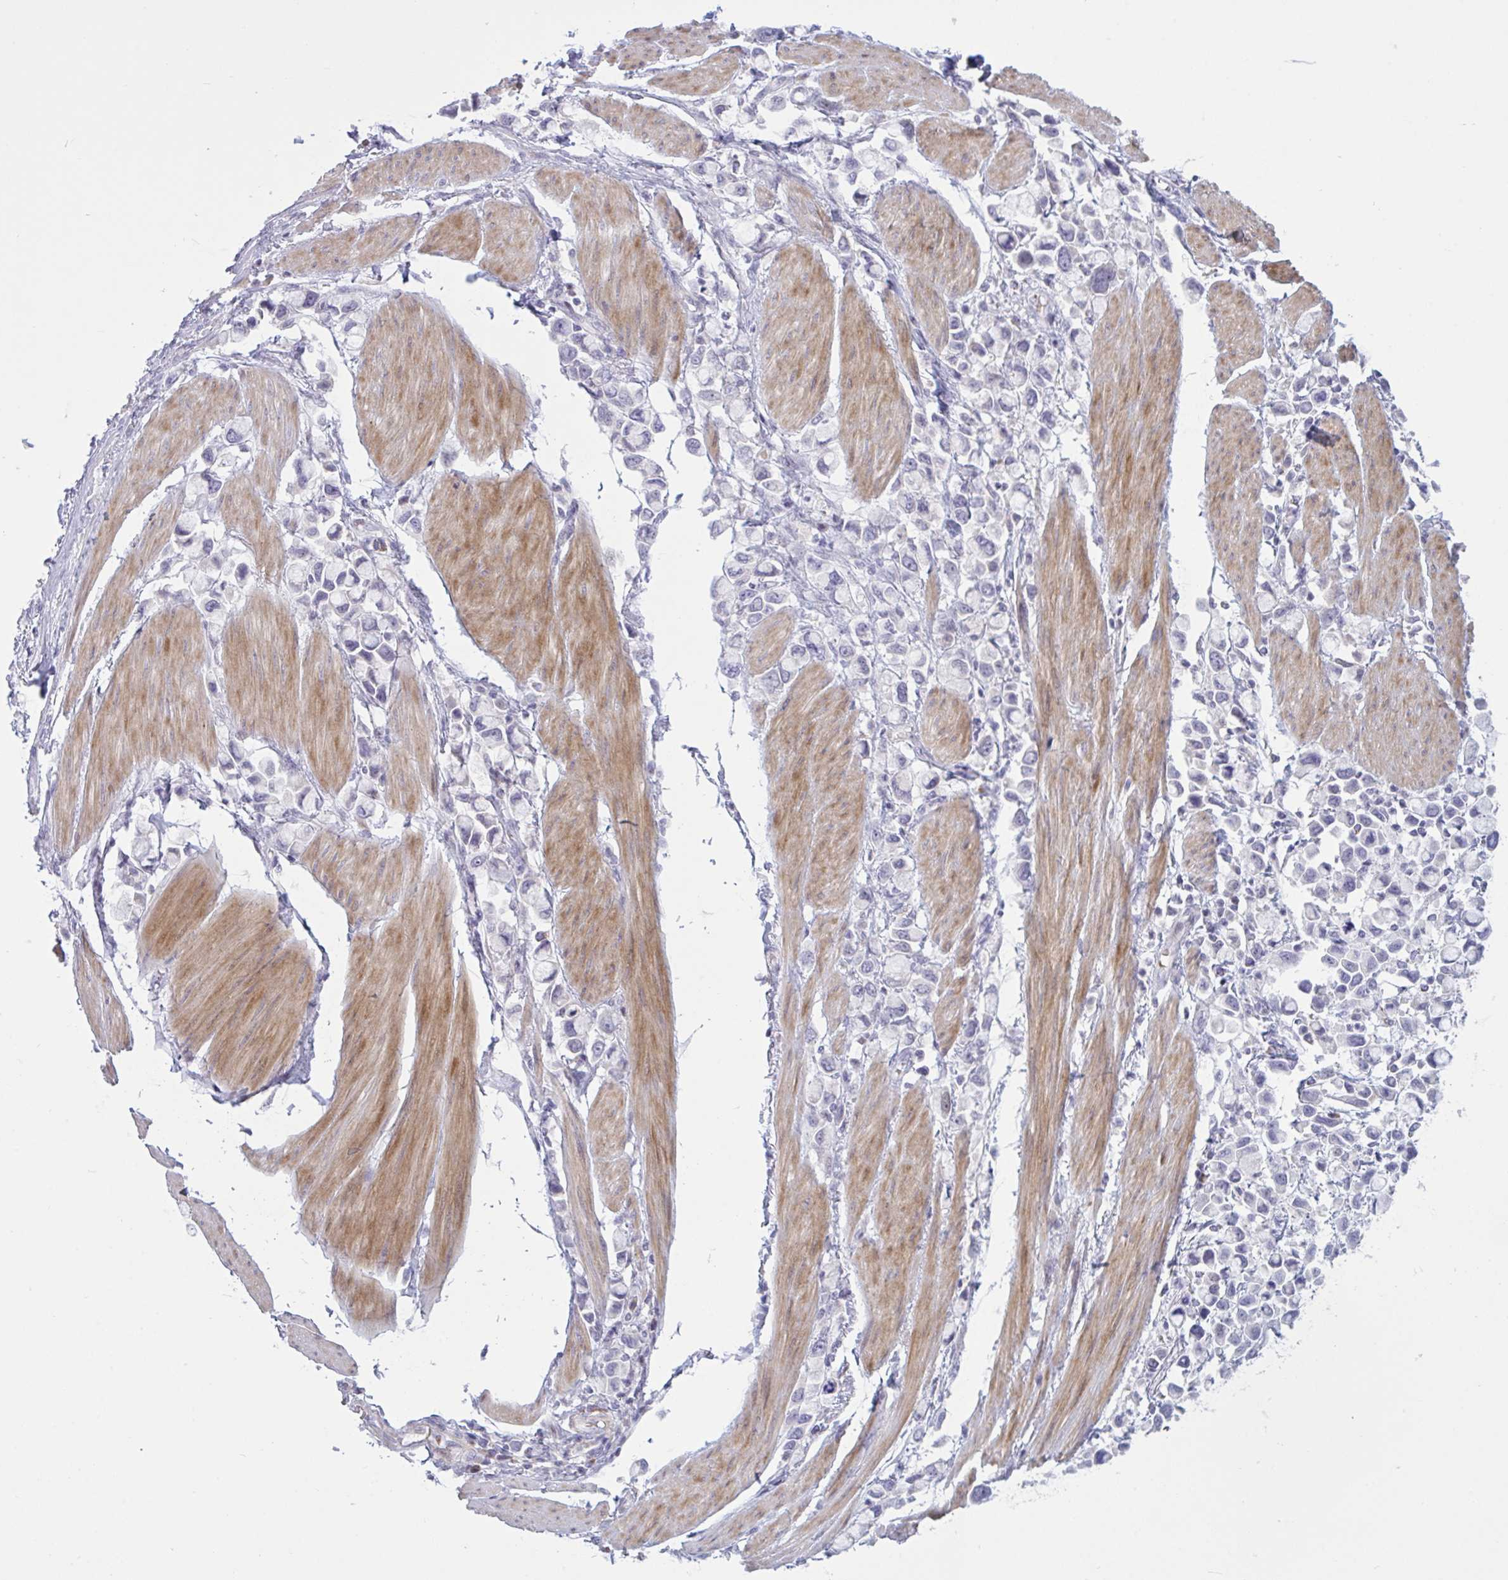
{"staining": {"intensity": "negative", "quantity": "none", "location": "none"}, "tissue": "stomach cancer", "cell_type": "Tumor cells", "image_type": "cancer", "snomed": [{"axis": "morphology", "description": "Adenocarcinoma, NOS"}, {"axis": "topography", "description": "Stomach"}], "caption": "Micrograph shows no significant protein staining in tumor cells of stomach adenocarcinoma.", "gene": "VWC2", "patient": {"sex": "female", "age": 81}}